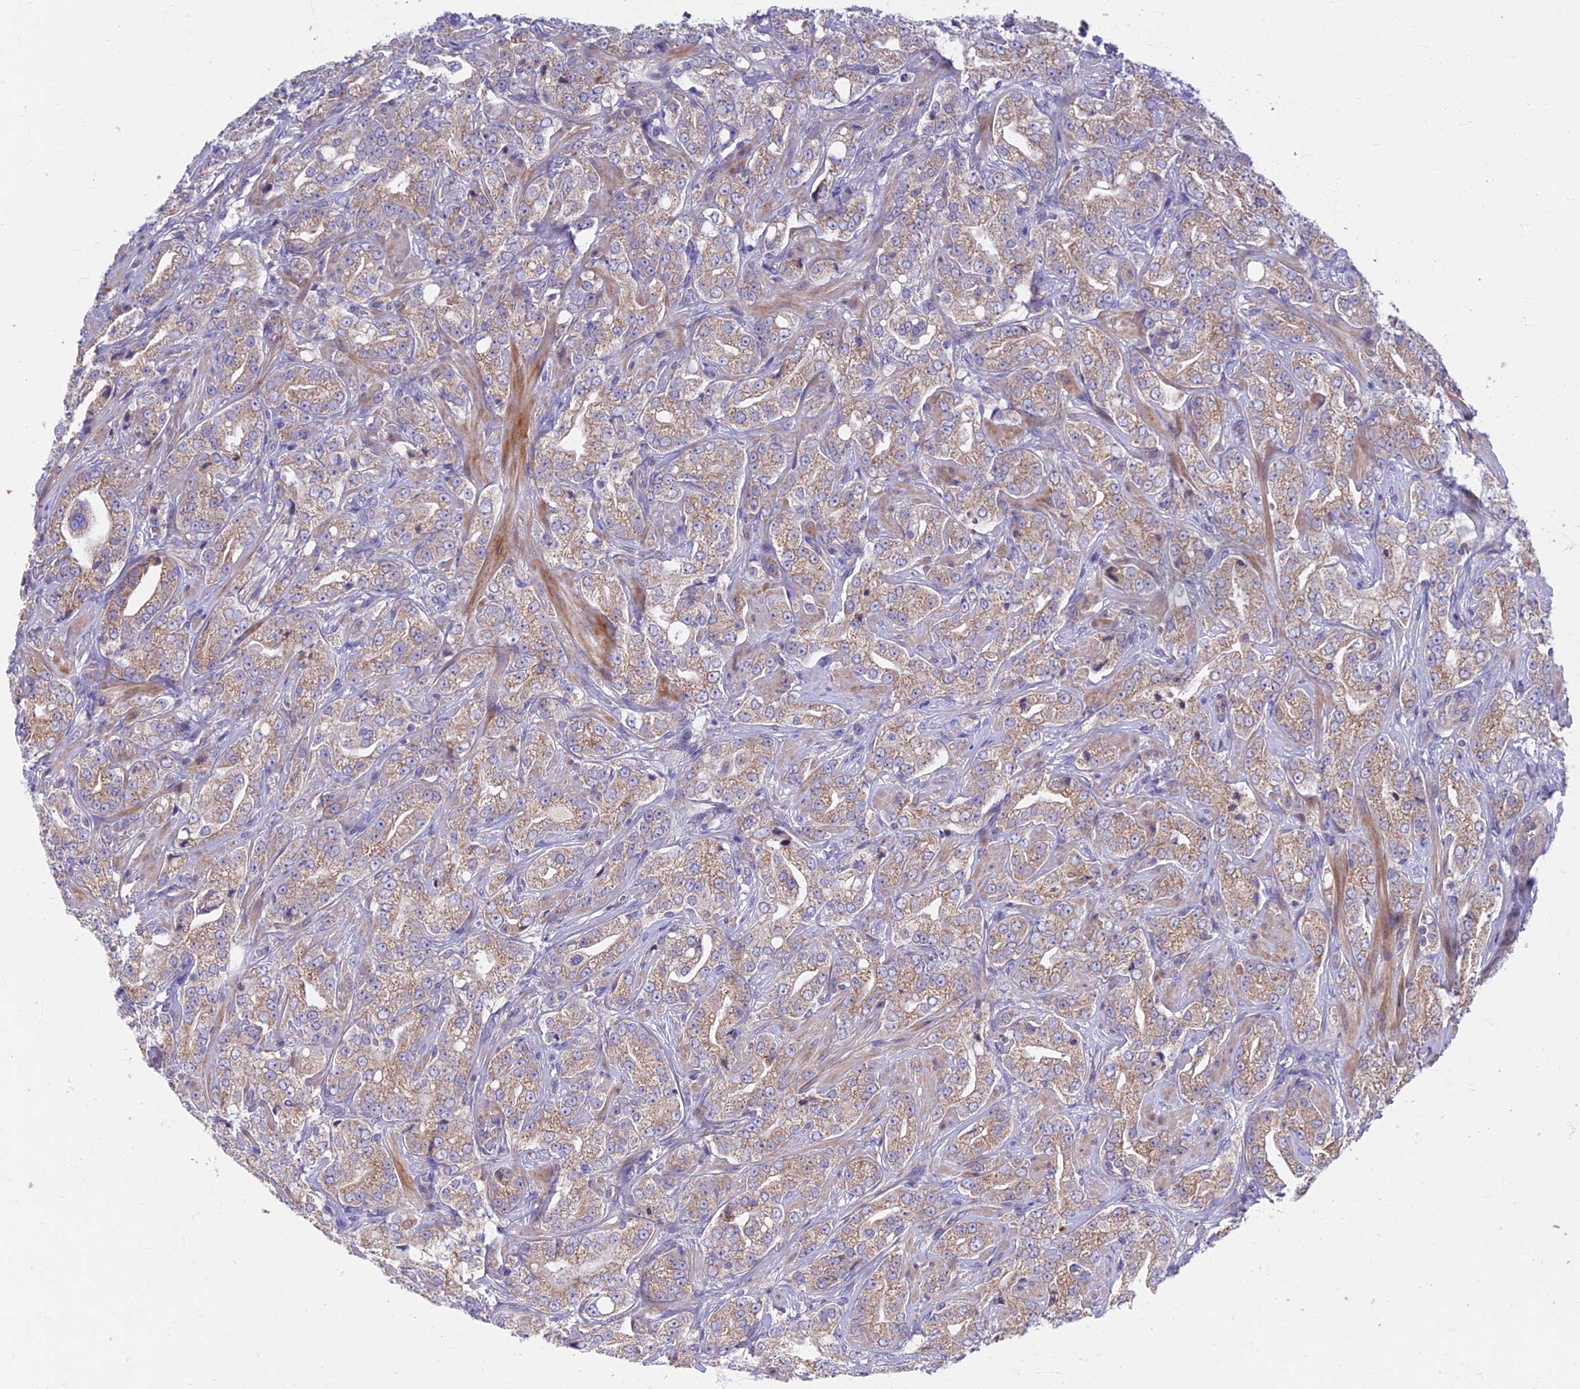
{"staining": {"intensity": "weak", "quantity": "25%-75%", "location": "cytoplasmic/membranous"}, "tissue": "prostate cancer", "cell_type": "Tumor cells", "image_type": "cancer", "snomed": [{"axis": "morphology", "description": "Adenocarcinoma, Low grade"}, {"axis": "topography", "description": "Prostate"}], "caption": "Tumor cells exhibit low levels of weak cytoplasmic/membranous expression in about 25%-75% of cells in prostate low-grade adenocarcinoma.", "gene": "SOGA1", "patient": {"sex": "male", "age": 67}}